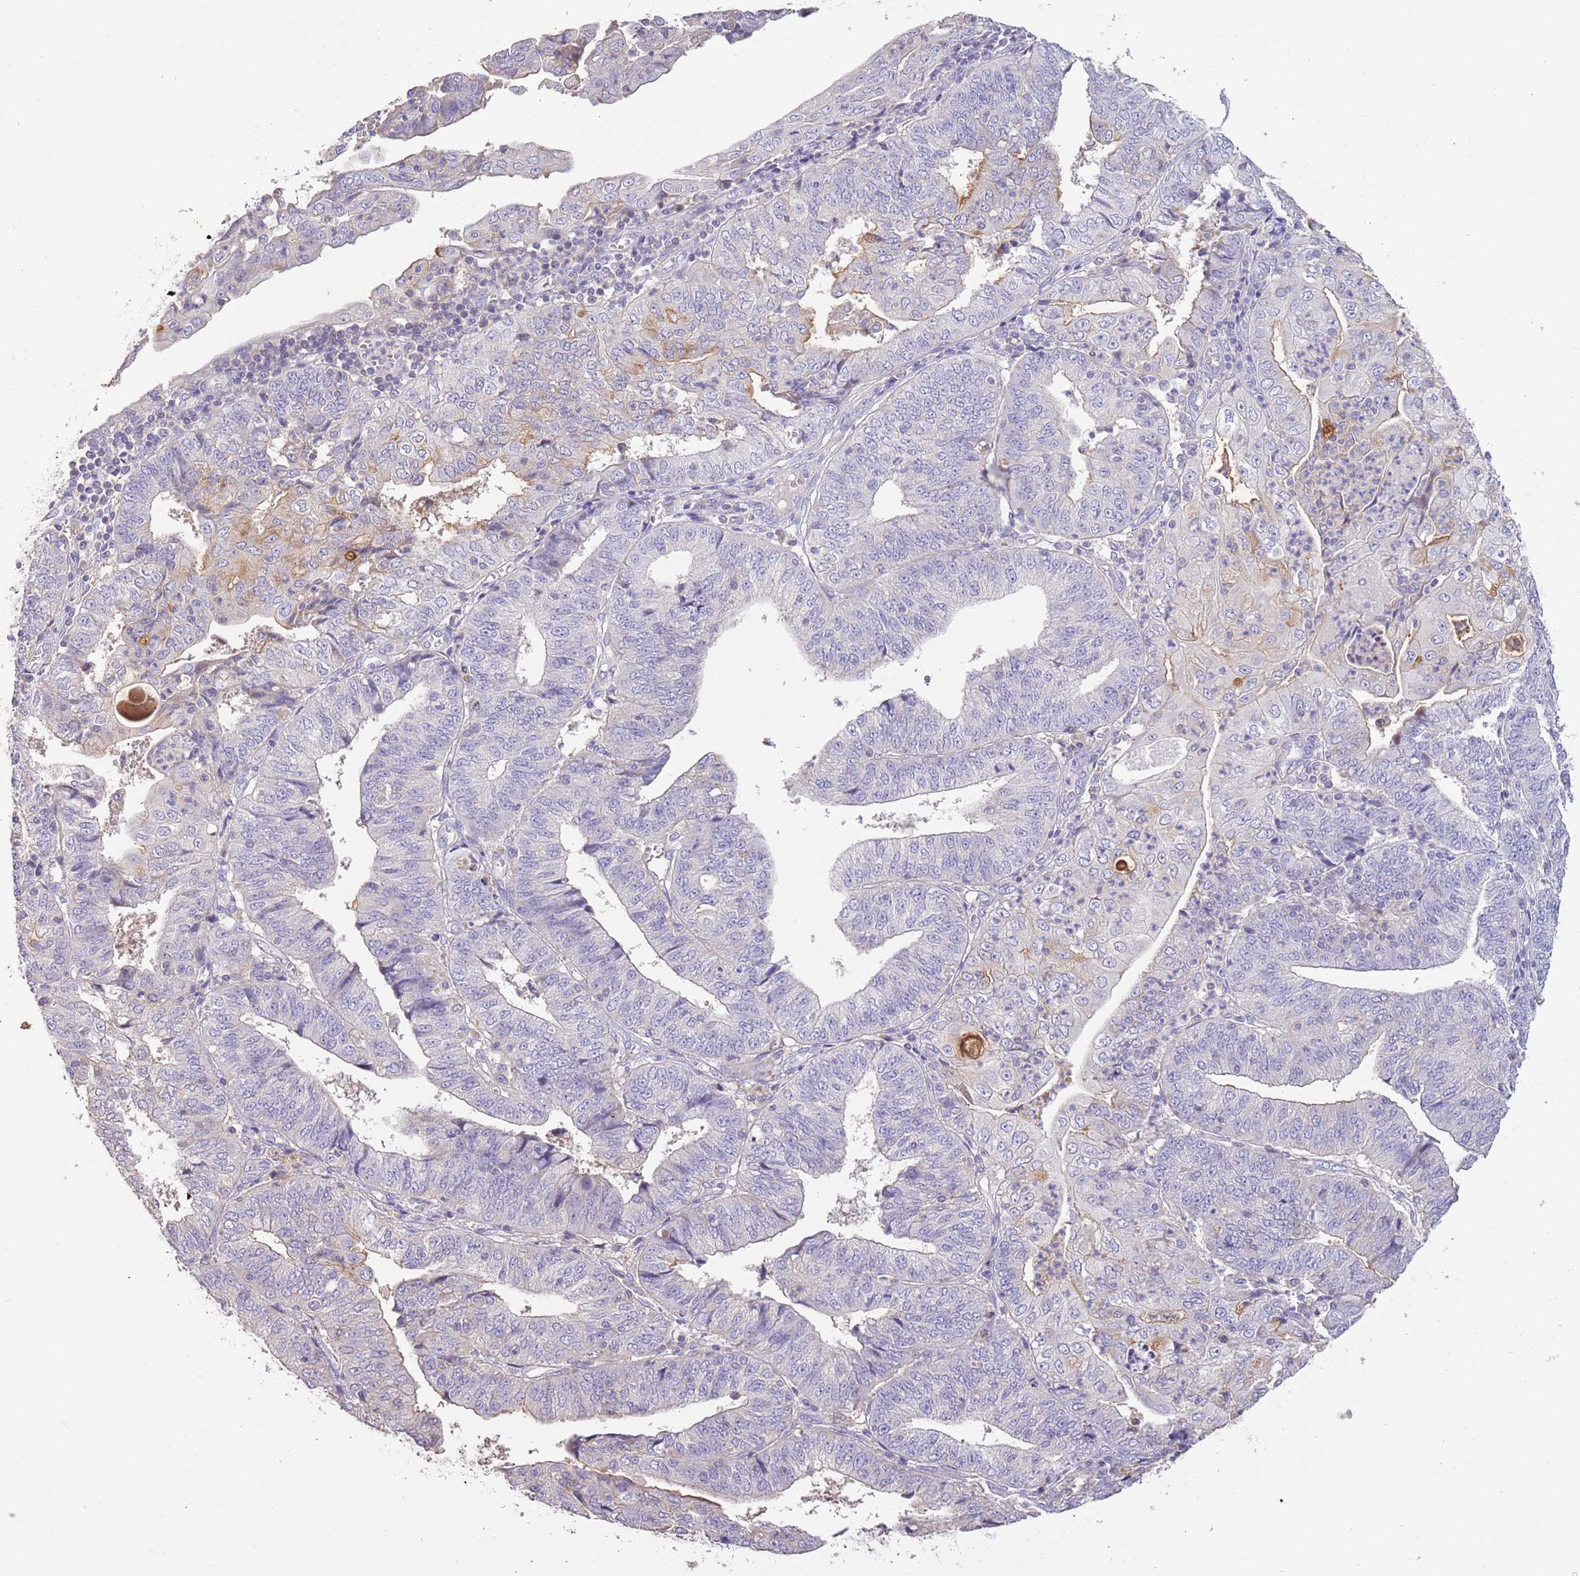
{"staining": {"intensity": "moderate", "quantity": "<25%", "location": "cytoplasmic/membranous"}, "tissue": "endometrial cancer", "cell_type": "Tumor cells", "image_type": "cancer", "snomed": [{"axis": "morphology", "description": "Adenocarcinoma, NOS"}, {"axis": "topography", "description": "Endometrium"}], "caption": "Immunohistochemical staining of human endometrial adenocarcinoma reveals moderate cytoplasmic/membranous protein expression in about <25% of tumor cells.", "gene": "SFTPA1", "patient": {"sex": "female", "age": 56}}